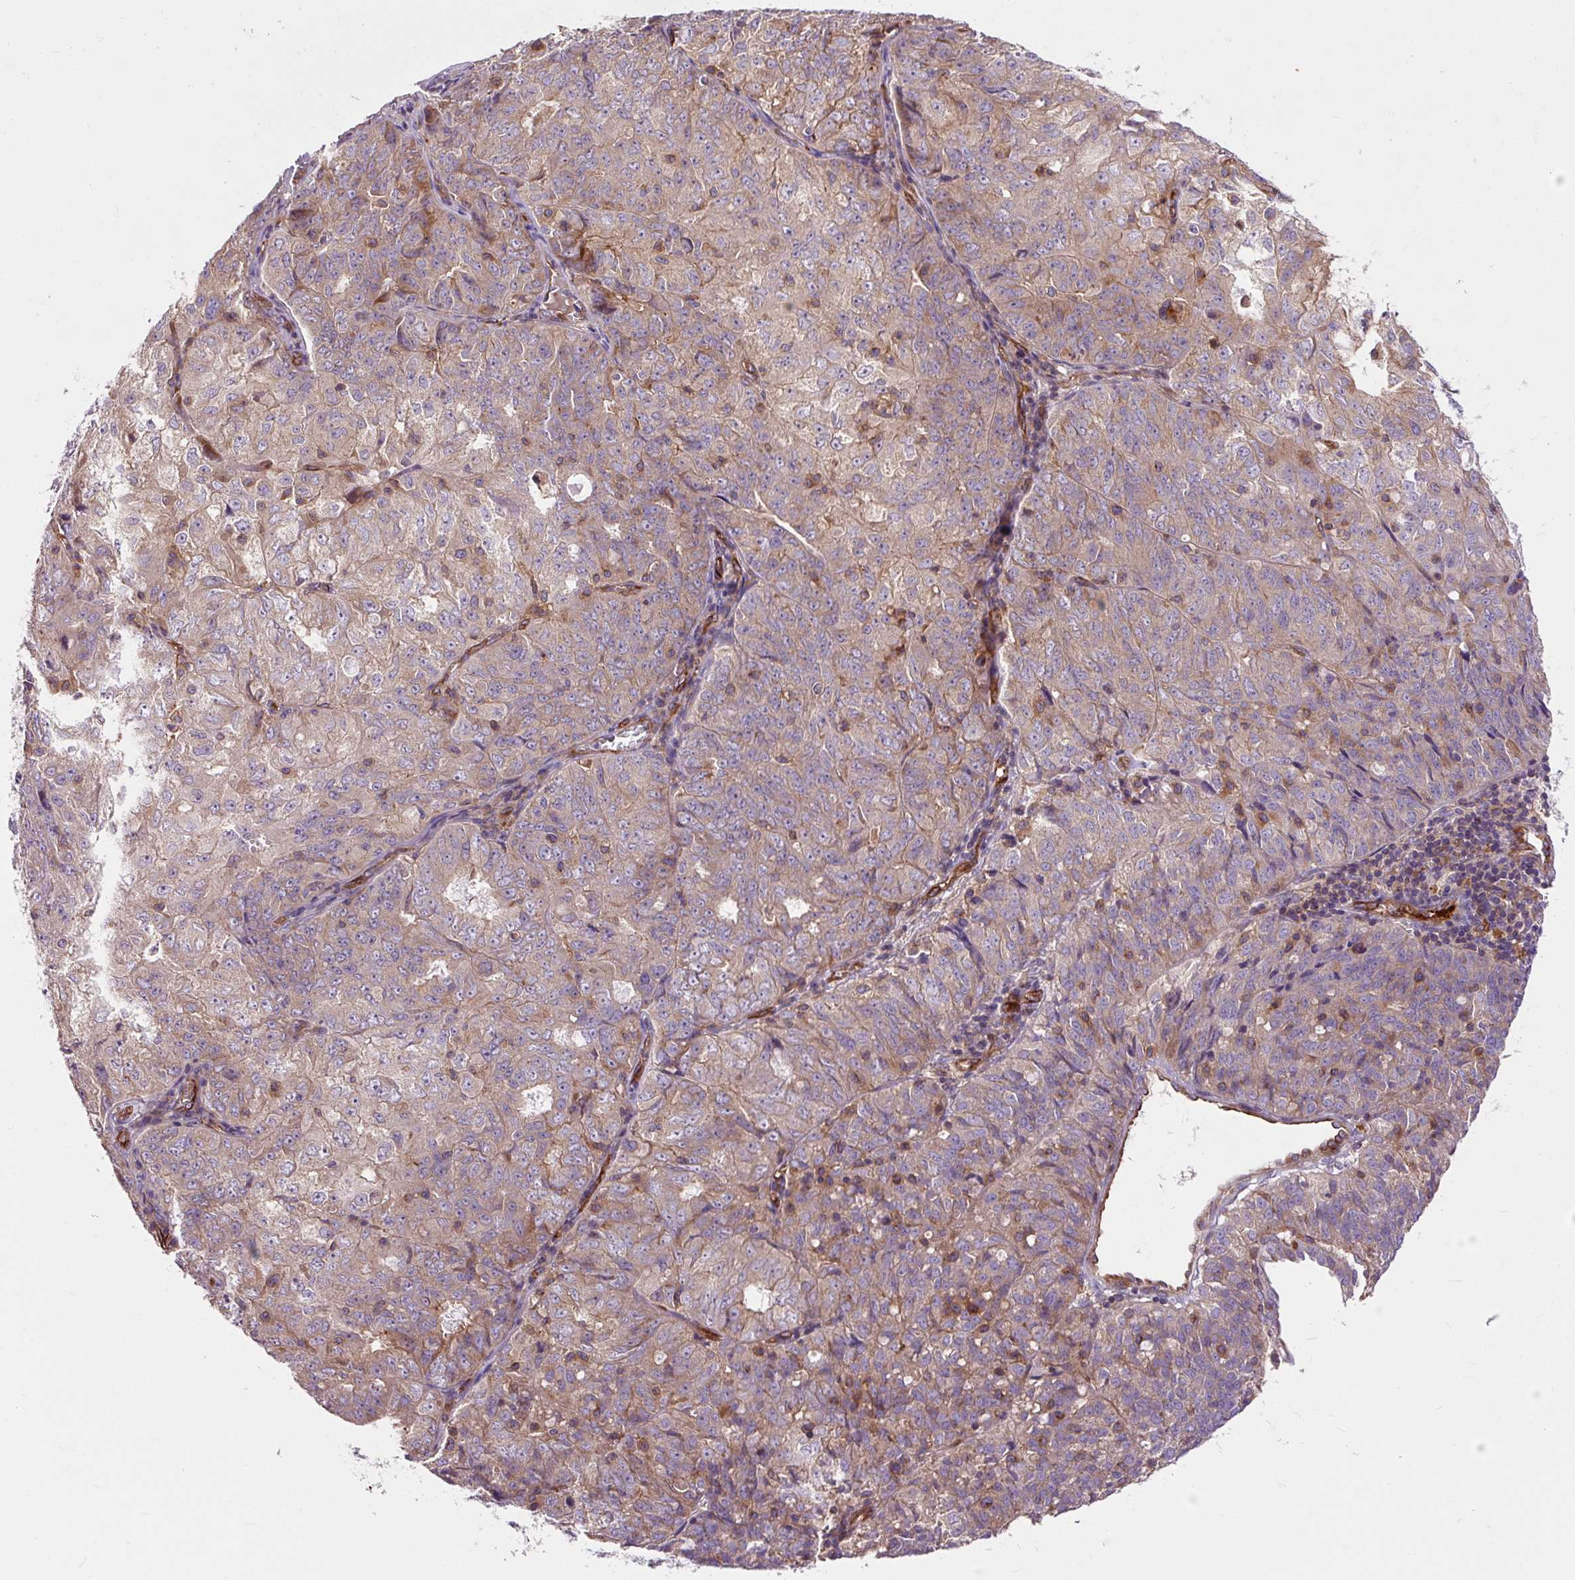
{"staining": {"intensity": "weak", "quantity": "25%-75%", "location": "cytoplasmic/membranous"}, "tissue": "endometrial cancer", "cell_type": "Tumor cells", "image_type": "cancer", "snomed": [{"axis": "morphology", "description": "Adenocarcinoma, NOS"}, {"axis": "topography", "description": "Endometrium"}], "caption": "A high-resolution histopathology image shows immunohistochemistry (IHC) staining of adenocarcinoma (endometrial), which shows weak cytoplasmic/membranous positivity in about 25%-75% of tumor cells.", "gene": "PCDHGB3", "patient": {"sex": "female", "age": 61}}